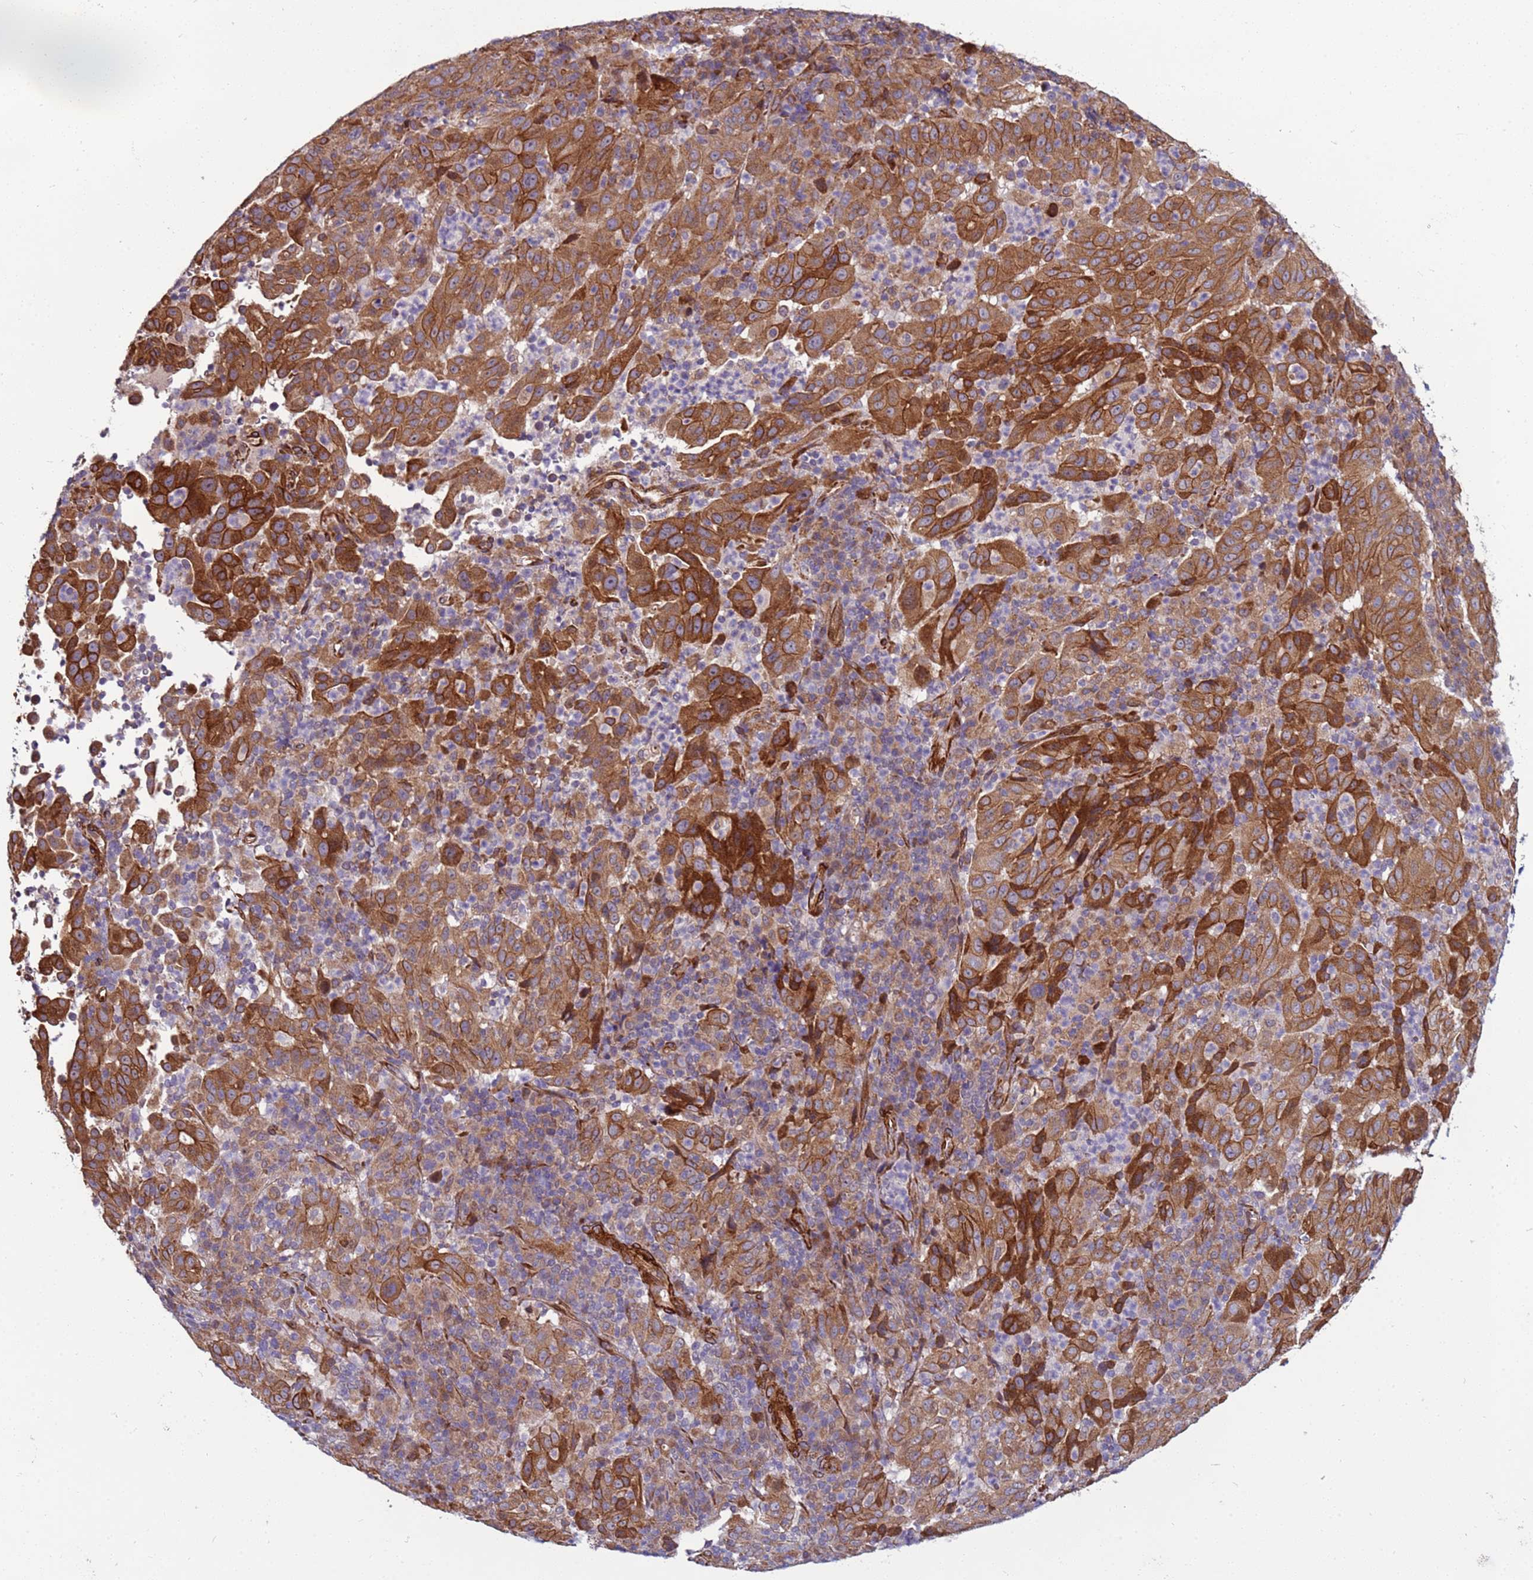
{"staining": {"intensity": "strong", "quantity": ">75%", "location": "cytoplasmic/membranous"}, "tissue": "pancreatic cancer", "cell_type": "Tumor cells", "image_type": "cancer", "snomed": [{"axis": "morphology", "description": "Adenocarcinoma, NOS"}, {"axis": "topography", "description": "Pancreas"}], "caption": "Brown immunohistochemical staining in human pancreatic adenocarcinoma displays strong cytoplasmic/membranous positivity in approximately >75% of tumor cells.", "gene": "MCRIP1", "patient": {"sex": "male", "age": 63}}